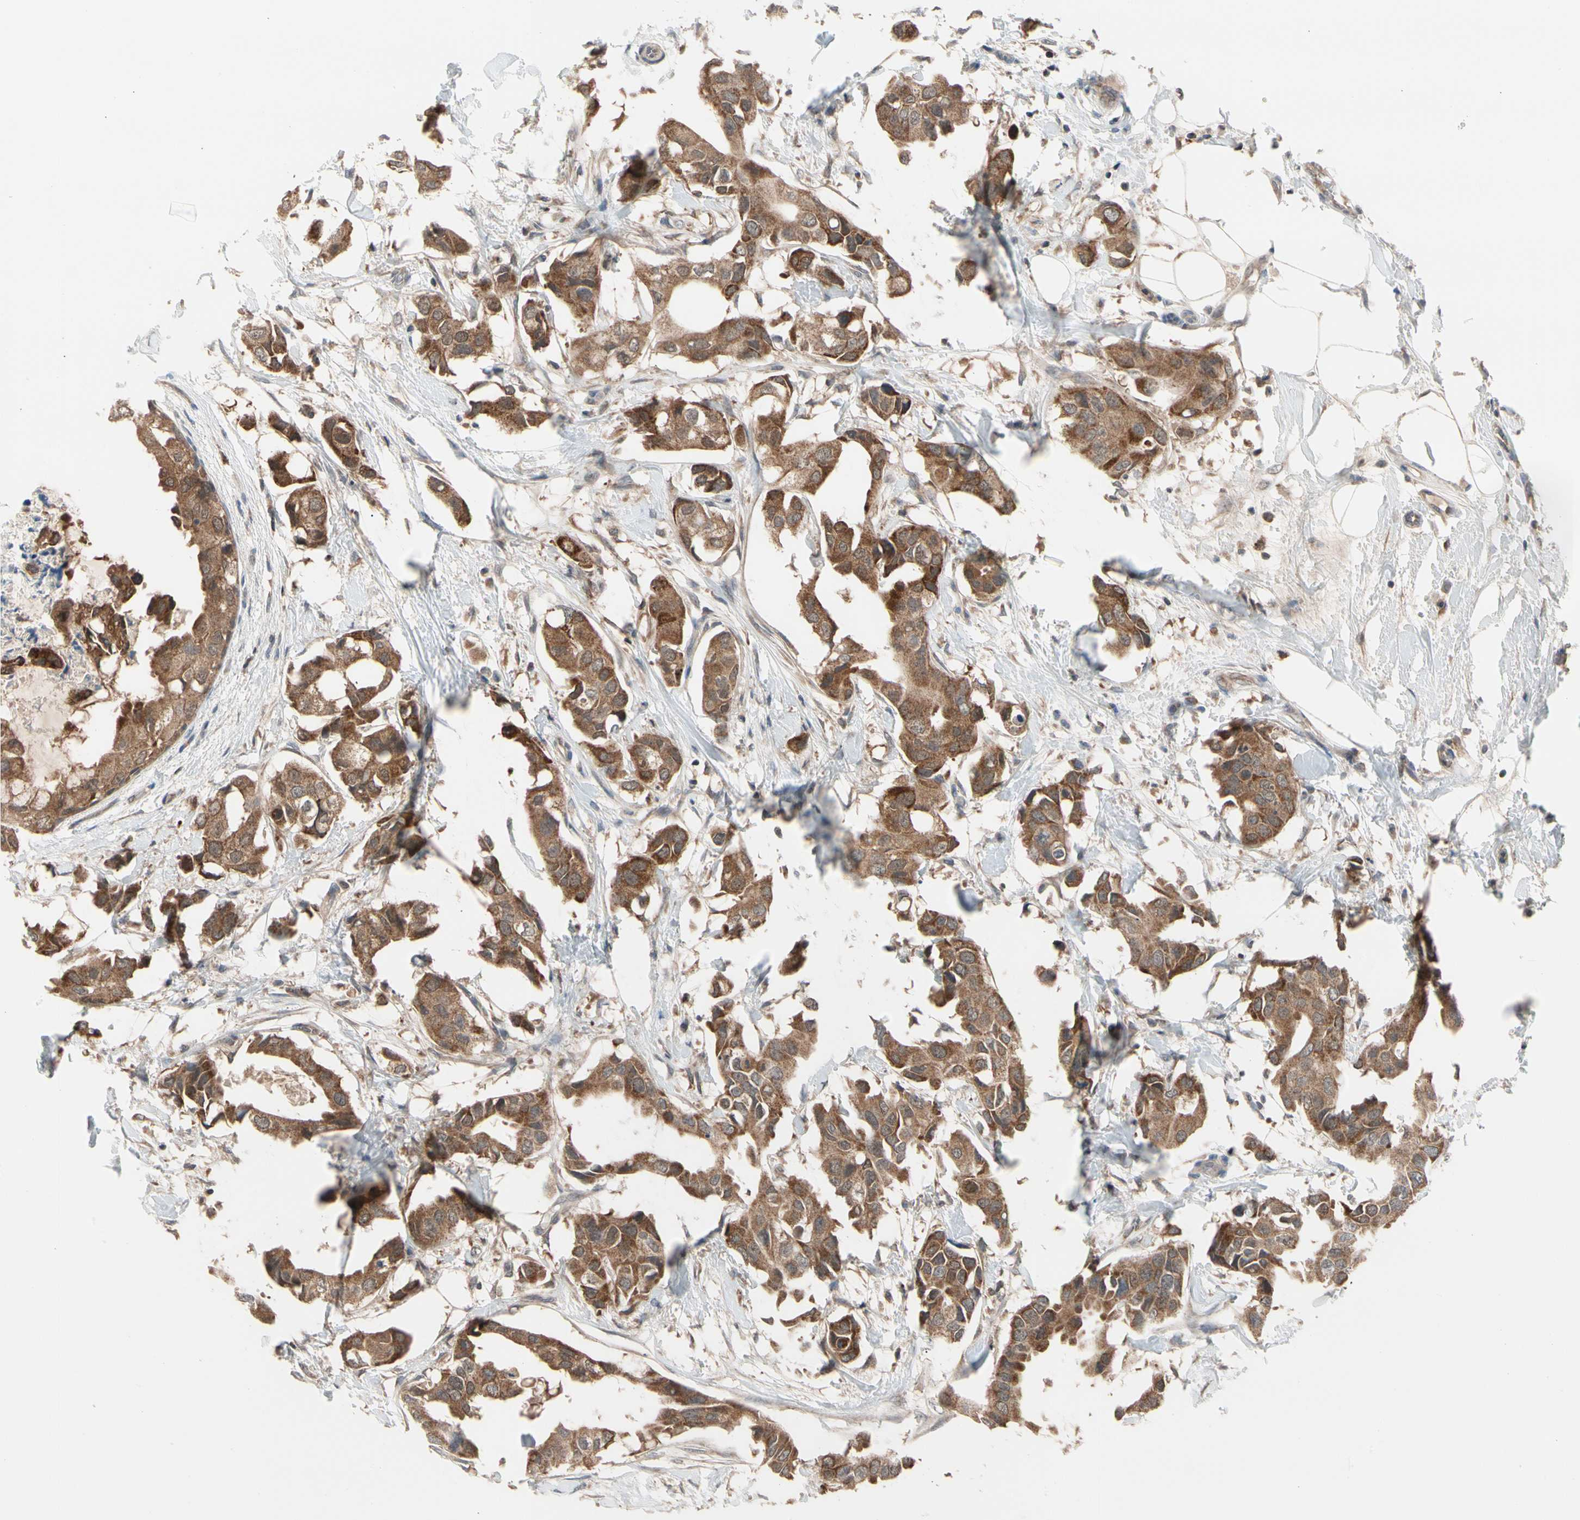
{"staining": {"intensity": "strong", "quantity": ">75%", "location": "cytoplasmic/membranous"}, "tissue": "breast cancer", "cell_type": "Tumor cells", "image_type": "cancer", "snomed": [{"axis": "morphology", "description": "Duct carcinoma"}, {"axis": "topography", "description": "Breast"}], "caption": "Brown immunohistochemical staining in invasive ductal carcinoma (breast) shows strong cytoplasmic/membranous expression in about >75% of tumor cells.", "gene": "MTHFS", "patient": {"sex": "female", "age": 40}}